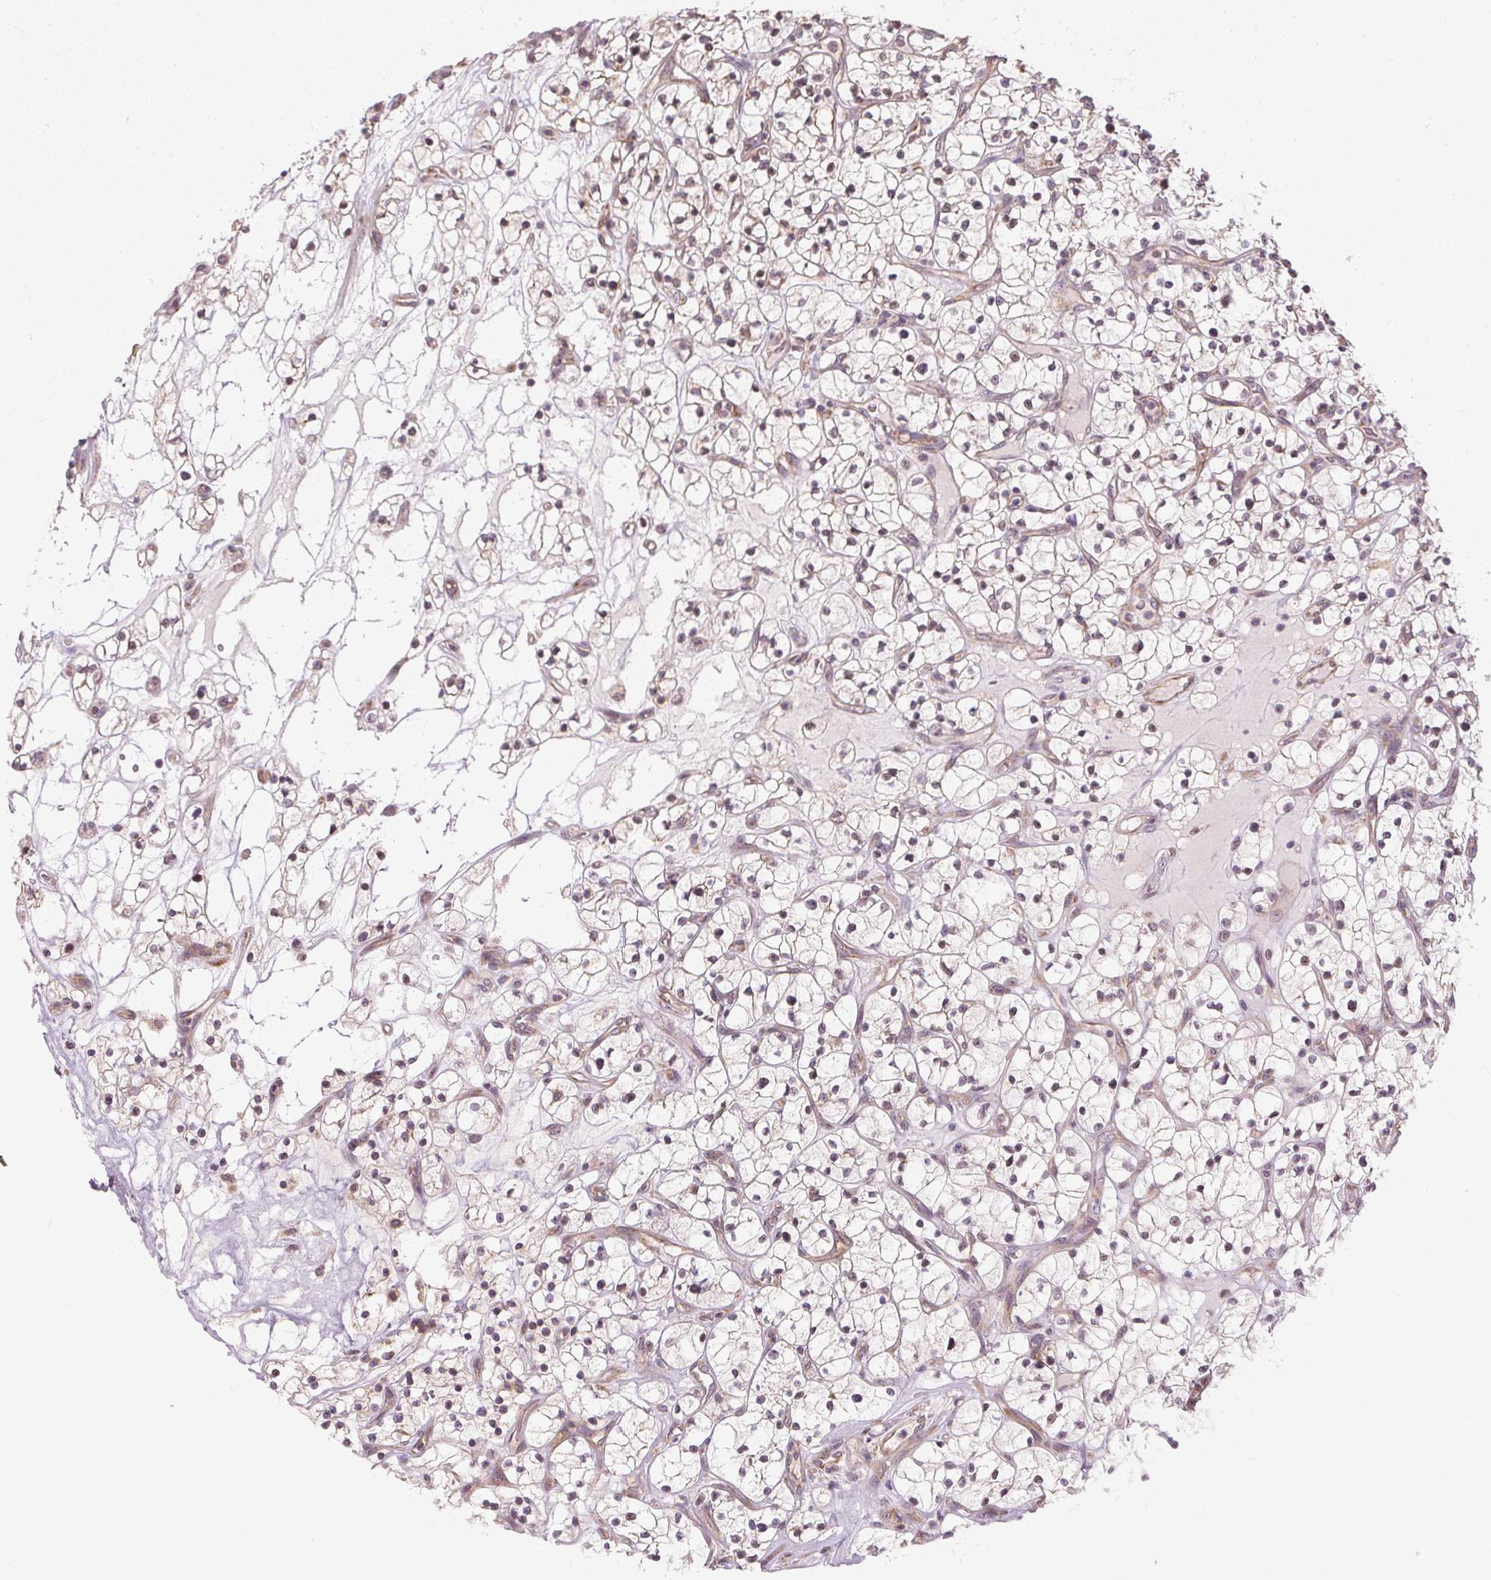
{"staining": {"intensity": "negative", "quantity": "none", "location": "none"}, "tissue": "renal cancer", "cell_type": "Tumor cells", "image_type": "cancer", "snomed": [{"axis": "morphology", "description": "Adenocarcinoma, NOS"}, {"axis": "topography", "description": "Kidney"}], "caption": "DAB (3,3'-diaminobenzidine) immunohistochemical staining of human renal cancer (adenocarcinoma) exhibits no significant staining in tumor cells.", "gene": "VWA5B2", "patient": {"sex": "female", "age": 64}}